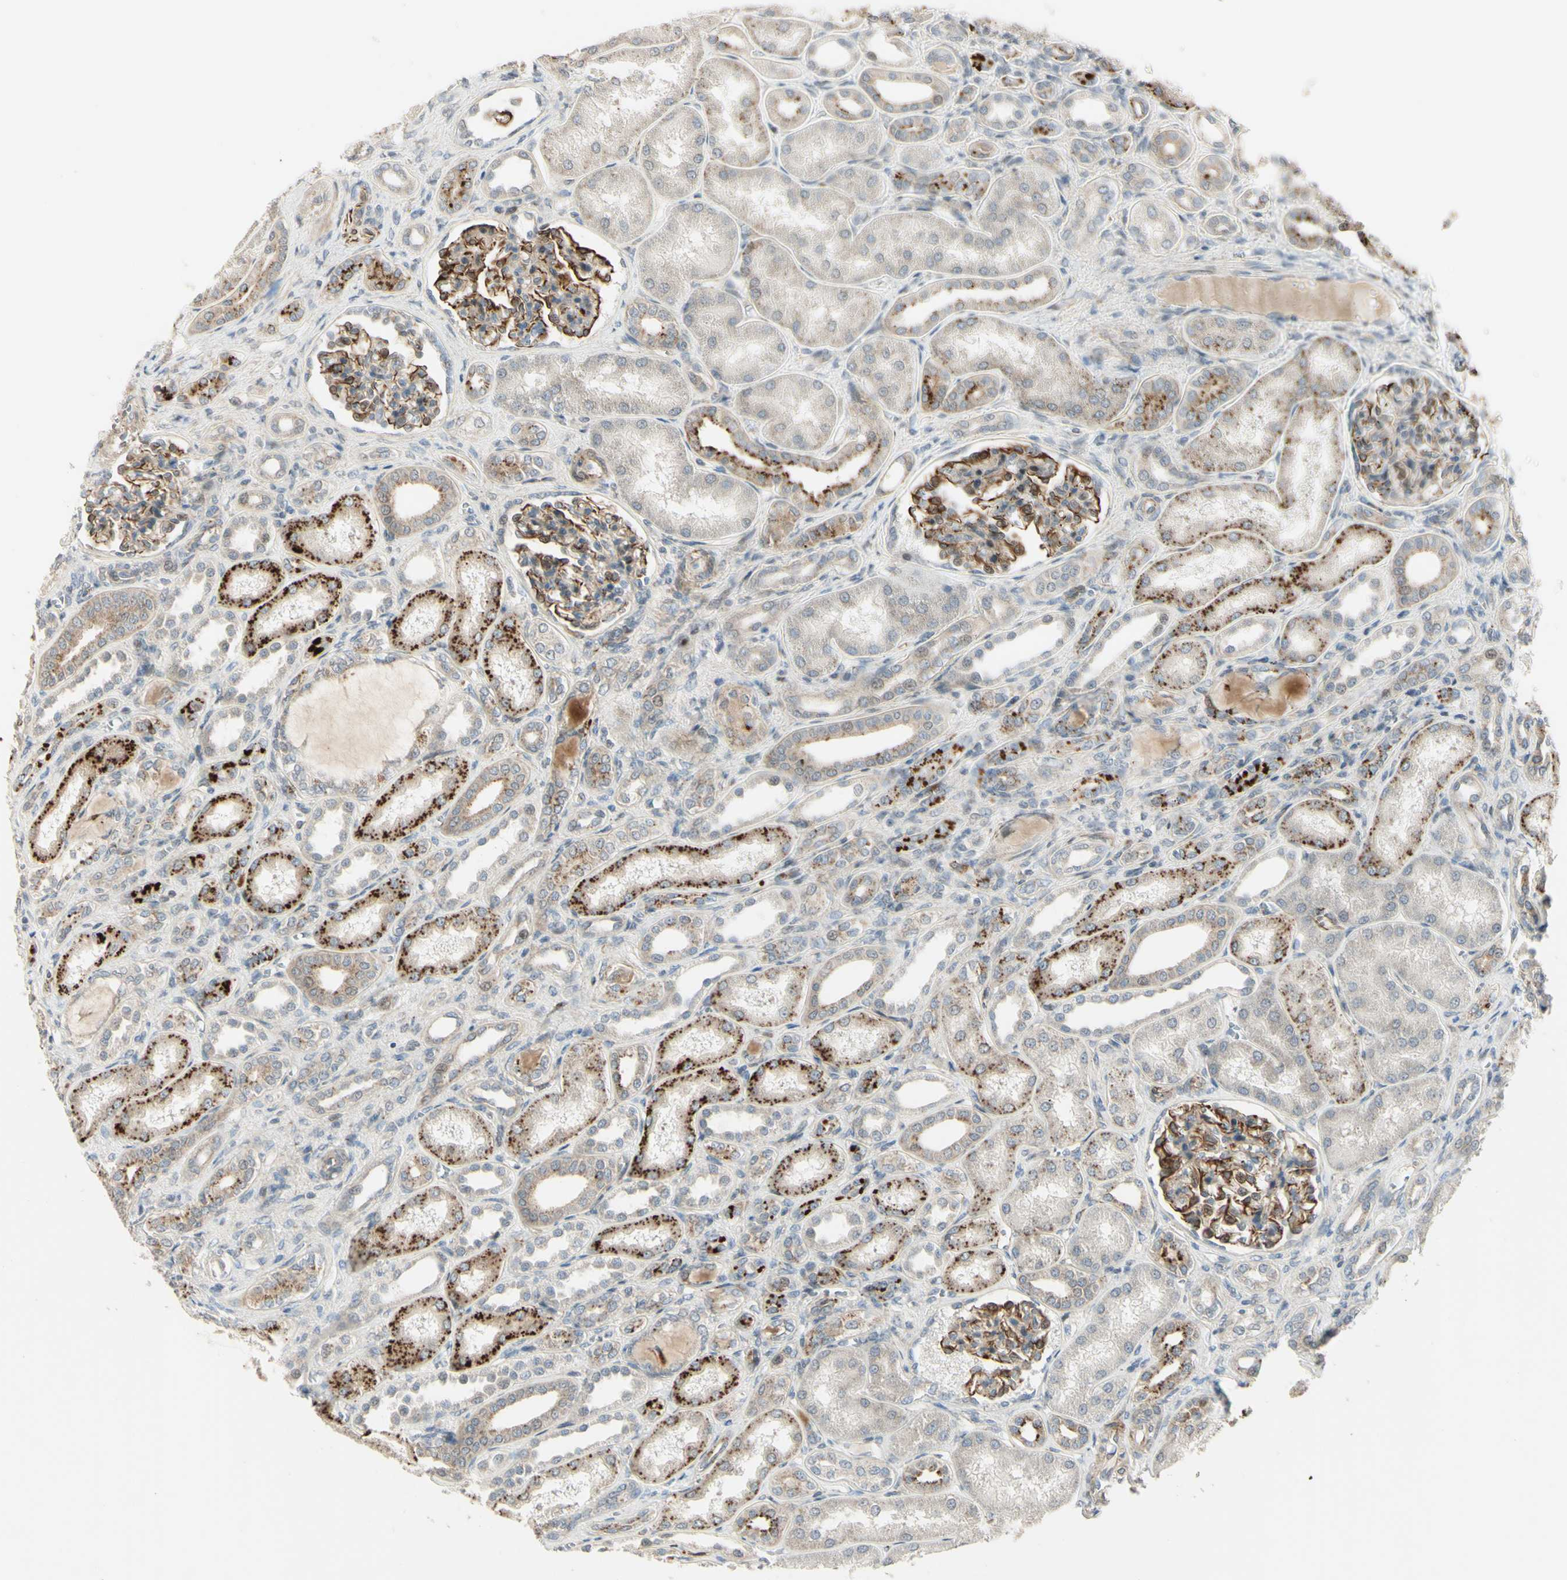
{"staining": {"intensity": "strong", "quantity": "<25%", "location": "cytoplasmic/membranous"}, "tissue": "kidney", "cell_type": "Cells in glomeruli", "image_type": "normal", "snomed": [{"axis": "morphology", "description": "Normal tissue, NOS"}, {"axis": "topography", "description": "Kidney"}], "caption": "This is a photomicrograph of immunohistochemistry (IHC) staining of normal kidney, which shows strong staining in the cytoplasmic/membranous of cells in glomeruli.", "gene": "NDFIP1", "patient": {"sex": "male", "age": 7}}